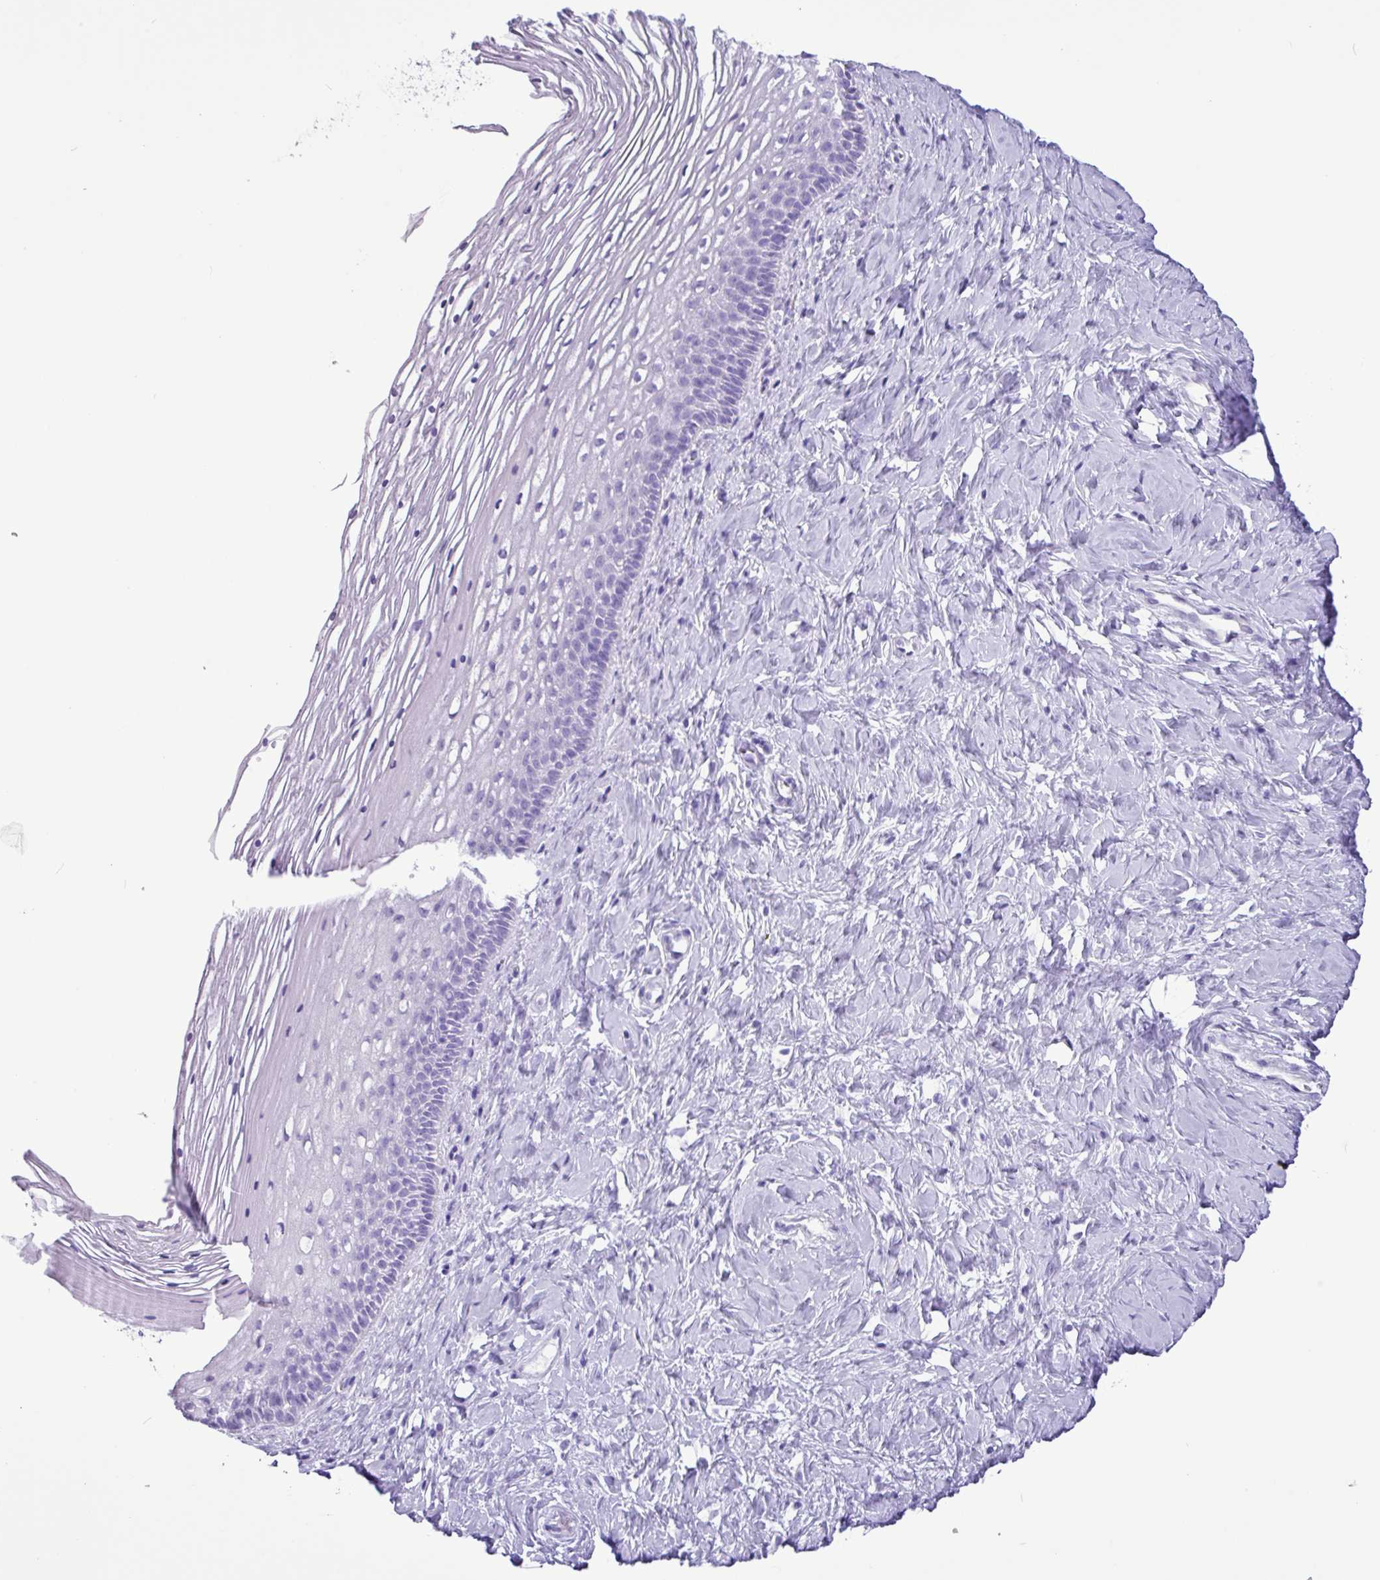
{"staining": {"intensity": "negative", "quantity": "none", "location": "none"}, "tissue": "cervix", "cell_type": "Glandular cells", "image_type": "normal", "snomed": [{"axis": "morphology", "description": "Normal tissue, NOS"}, {"axis": "topography", "description": "Cervix"}], "caption": "Human cervix stained for a protein using immunohistochemistry (IHC) demonstrates no staining in glandular cells.", "gene": "CKMT2", "patient": {"sex": "female", "age": 36}}